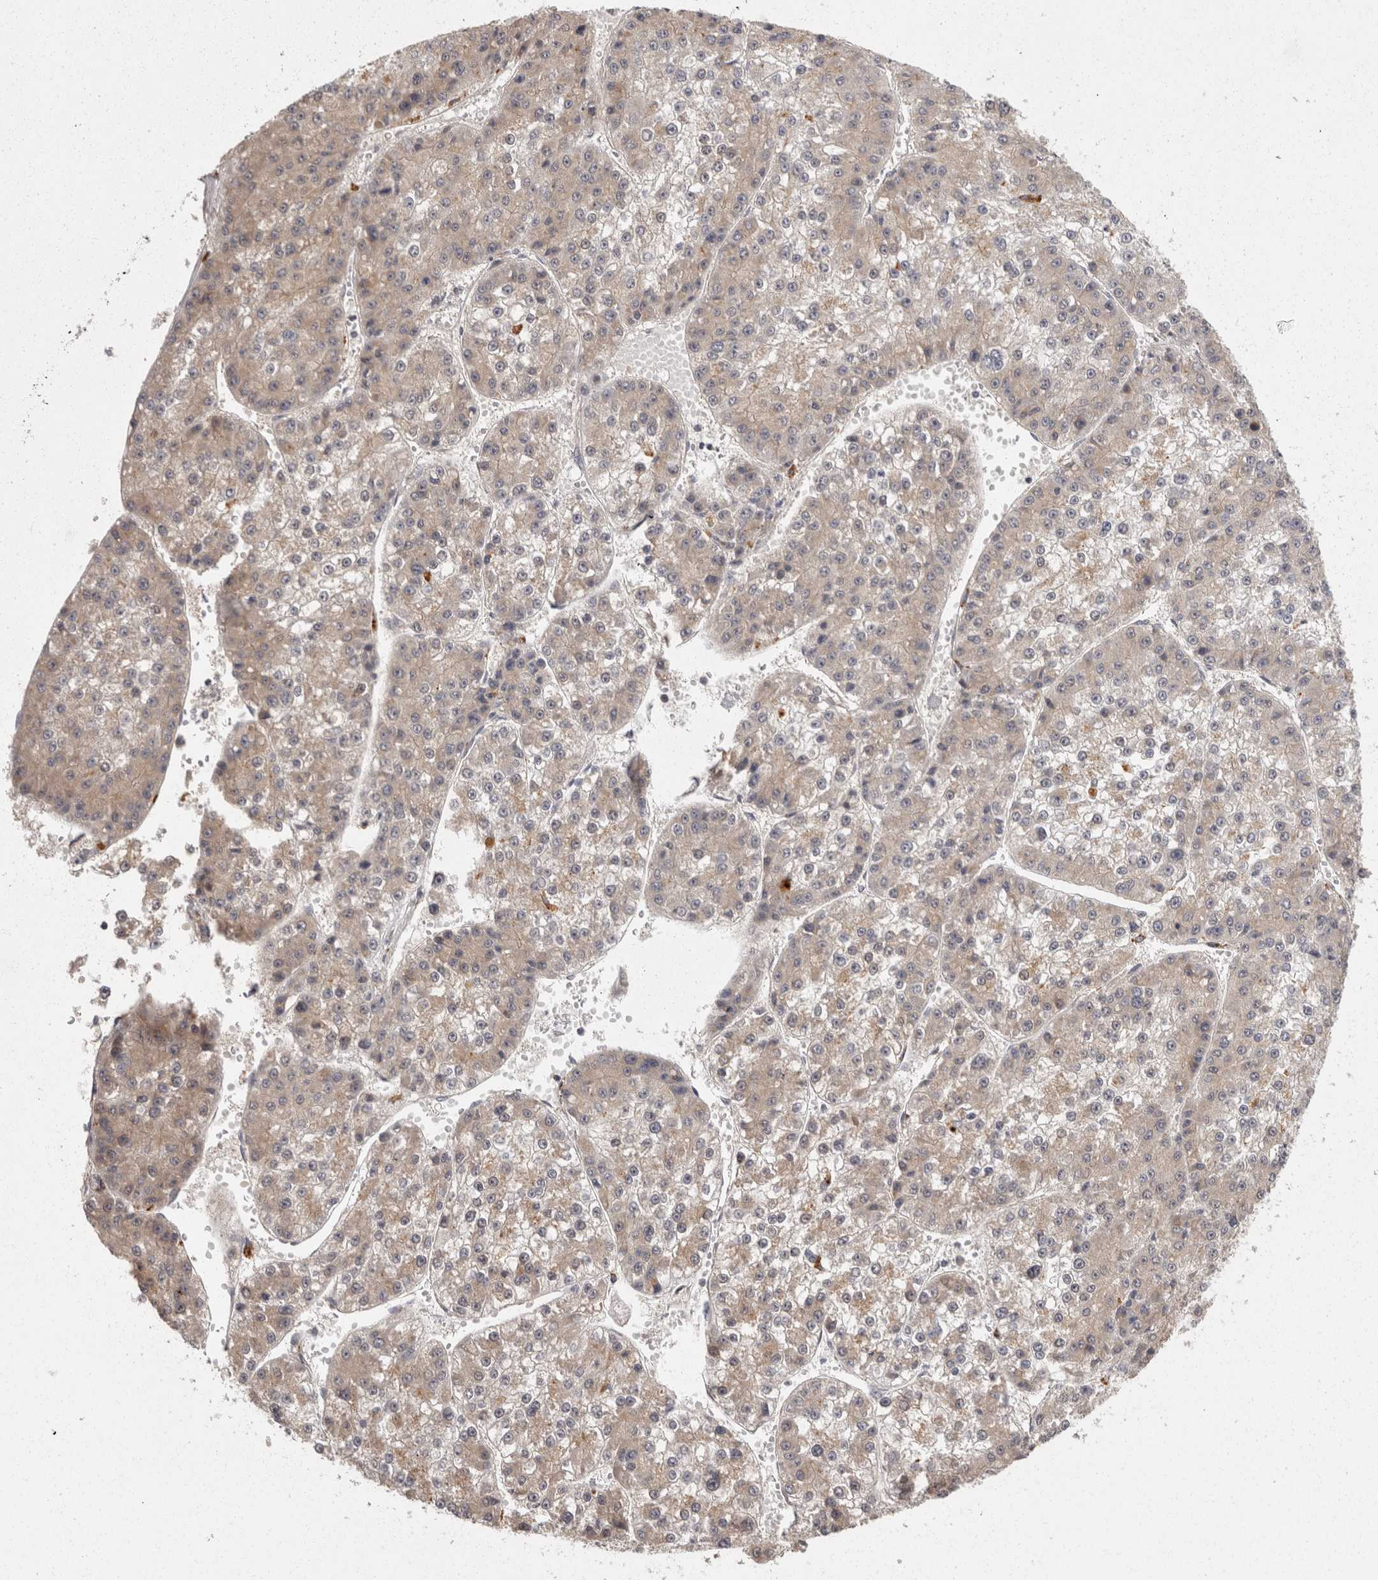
{"staining": {"intensity": "weak", "quantity": "<25%", "location": "cytoplasmic/membranous"}, "tissue": "liver cancer", "cell_type": "Tumor cells", "image_type": "cancer", "snomed": [{"axis": "morphology", "description": "Carcinoma, Hepatocellular, NOS"}, {"axis": "topography", "description": "Liver"}], "caption": "High magnification brightfield microscopy of liver cancer (hepatocellular carcinoma) stained with DAB (3,3'-diaminobenzidine) (brown) and counterstained with hematoxylin (blue): tumor cells show no significant positivity.", "gene": "ACAT2", "patient": {"sex": "female", "age": 73}}